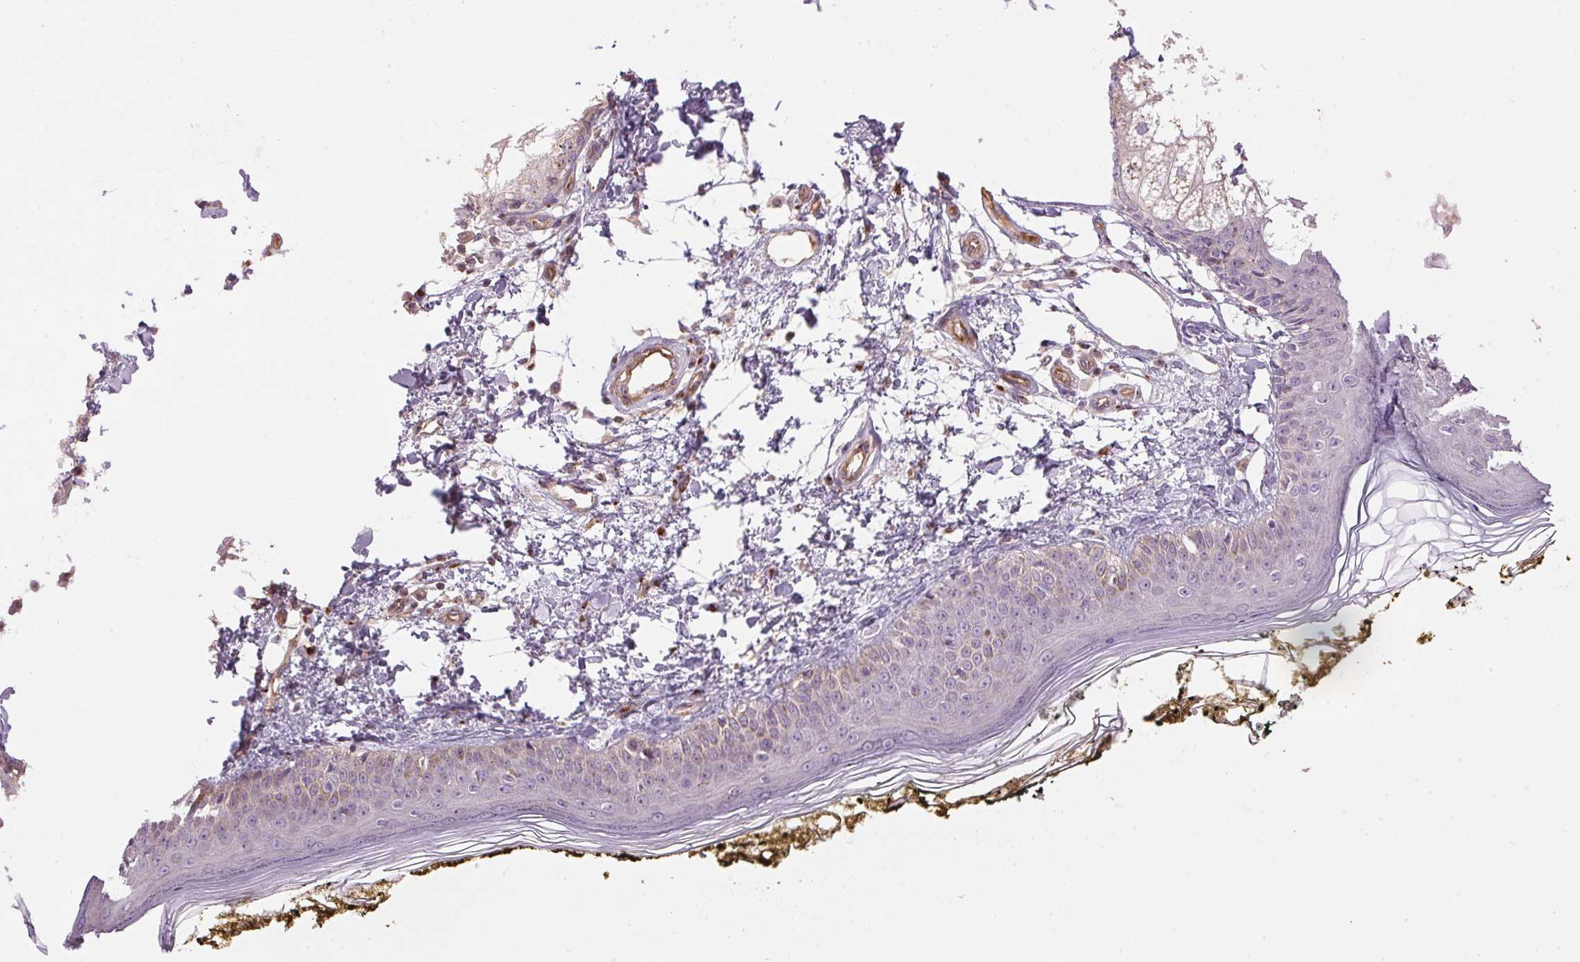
{"staining": {"intensity": "negative", "quantity": "none", "location": "none"}, "tissue": "skin", "cell_type": "Fibroblasts", "image_type": "normal", "snomed": [{"axis": "morphology", "description": "Normal tissue, NOS"}, {"axis": "topography", "description": "Skin"}], "caption": "An immunohistochemistry (IHC) image of benign skin is shown. There is no staining in fibroblasts of skin. Brightfield microscopy of IHC stained with DAB (3,3'-diaminobenzidine) (brown) and hematoxylin (blue), captured at high magnification.", "gene": "GOLPH3", "patient": {"sex": "male", "age": 76}}